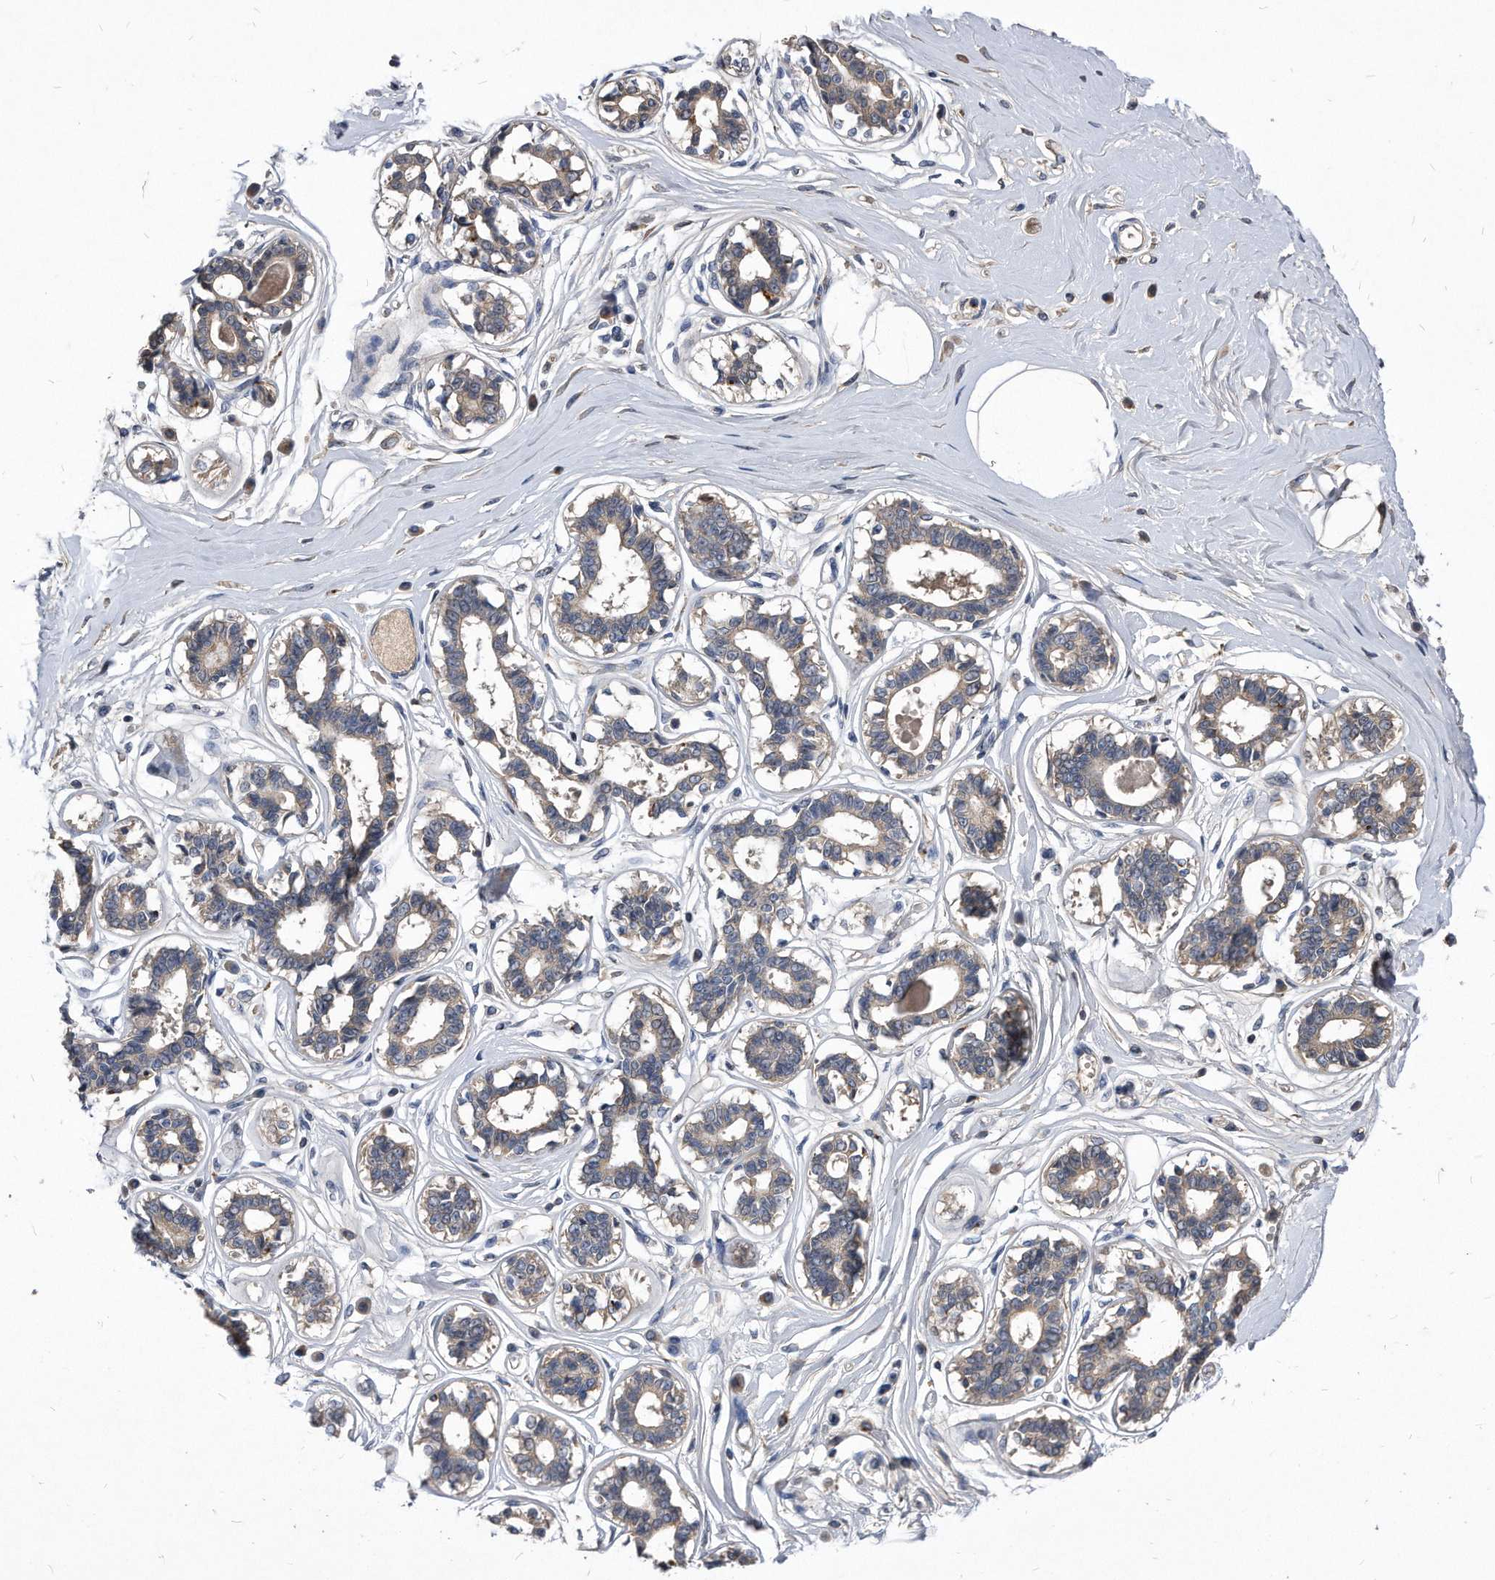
{"staining": {"intensity": "negative", "quantity": "none", "location": "none"}, "tissue": "breast", "cell_type": "Adipocytes", "image_type": "normal", "snomed": [{"axis": "morphology", "description": "Normal tissue, NOS"}, {"axis": "topography", "description": "Breast"}], "caption": "Protein analysis of unremarkable breast shows no significant staining in adipocytes. The staining was performed using DAB to visualize the protein expression in brown, while the nuclei were stained in blue with hematoxylin (Magnification: 20x).", "gene": "MGAT4A", "patient": {"sex": "female", "age": 45}}